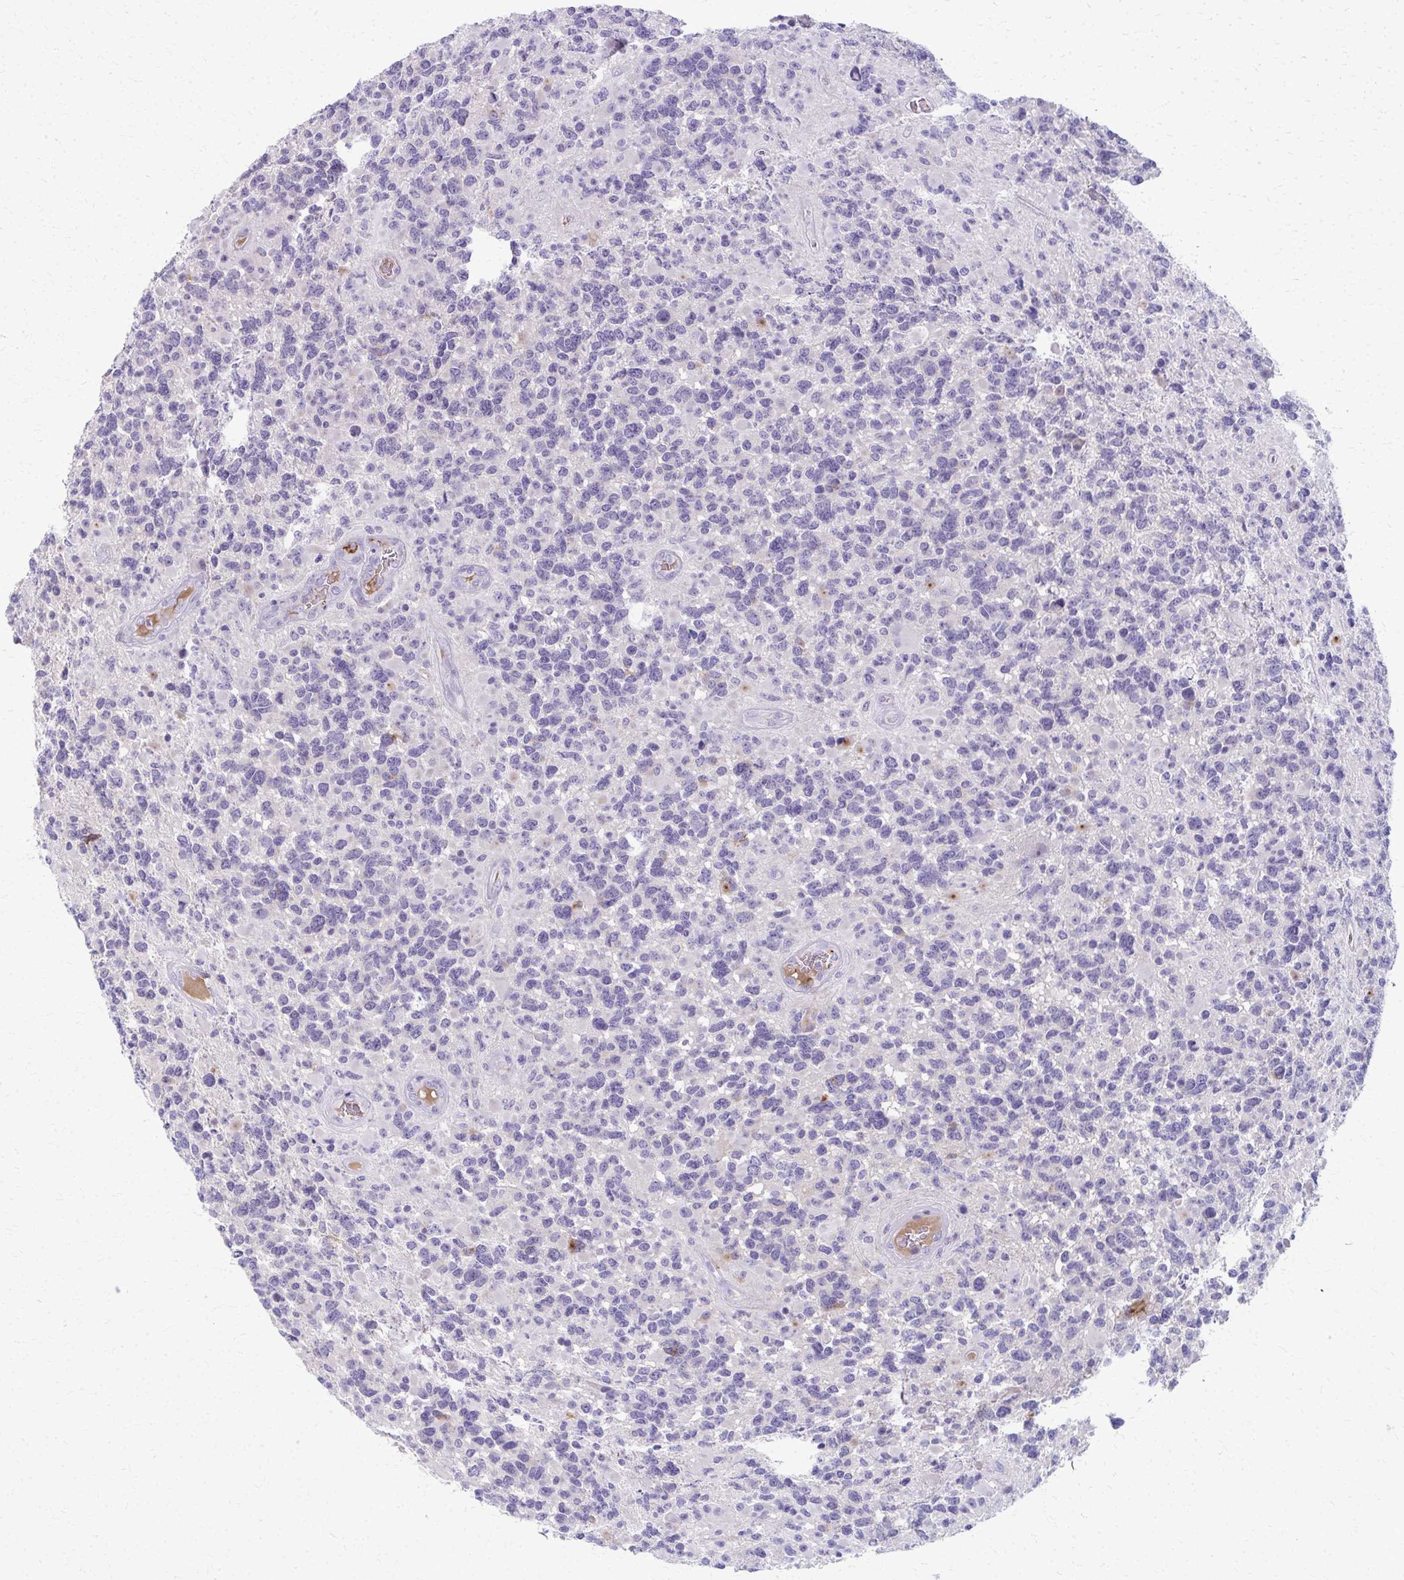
{"staining": {"intensity": "negative", "quantity": "none", "location": "none"}, "tissue": "glioma", "cell_type": "Tumor cells", "image_type": "cancer", "snomed": [{"axis": "morphology", "description": "Glioma, malignant, High grade"}, {"axis": "topography", "description": "Brain"}], "caption": "Malignant glioma (high-grade) was stained to show a protein in brown. There is no significant positivity in tumor cells.", "gene": "ADIPOQ", "patient": {"sex": "female", "age": 40}}